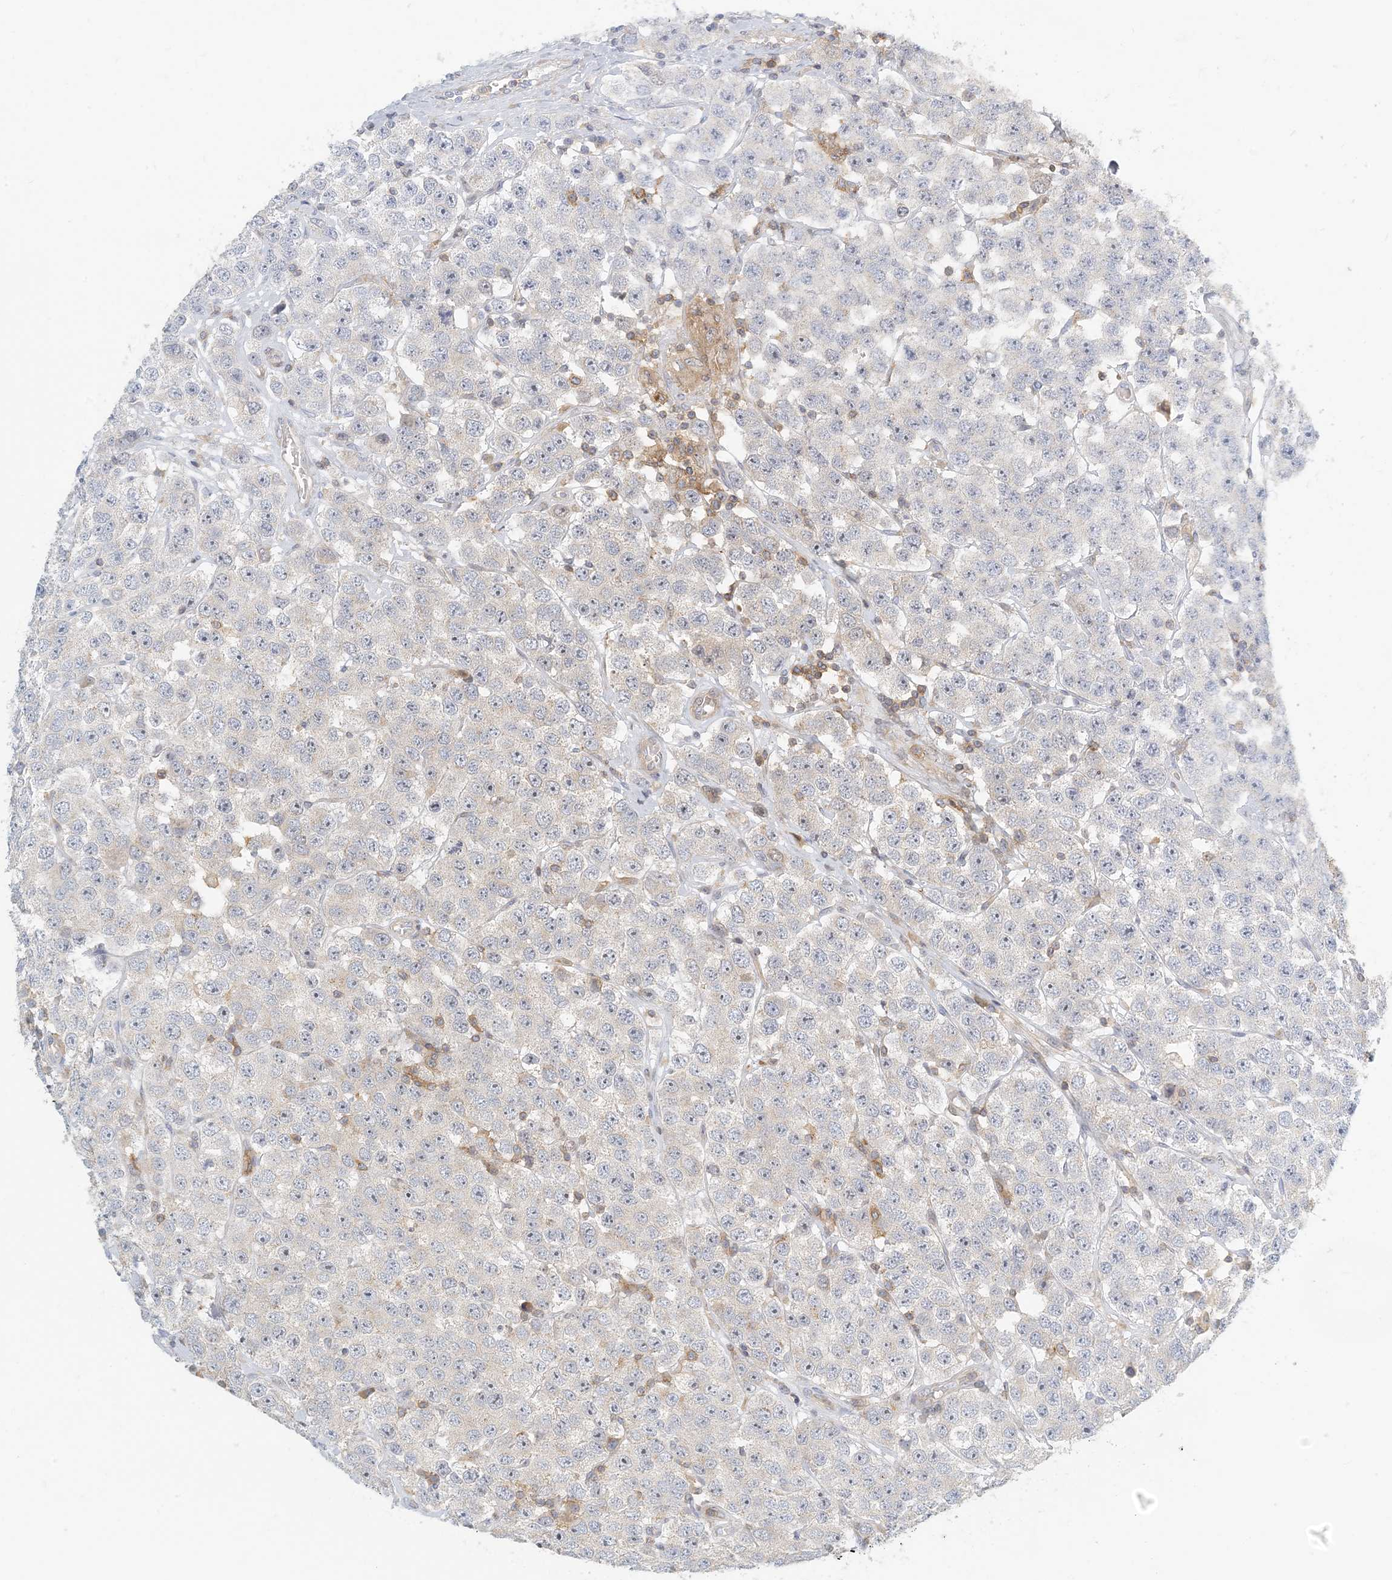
{"staining": {"intensity": "negative", "quantity": "none", "location": "none"}, "tissue": "testis cancer", "cell_type": "Tumor cells", "image_type": "cancer", "snomed": [{"axis": "morphology", "description": "Seminoma, NOS"}, {"axis": "topography", "description": "Testis"}], "caption": "Immunohistochemistry image of human testis cancer (seminoma) stained for a protein (brown), which exhibits no staining in tumor cells. (DAB immunohistochemistry visualized using brightfield microscopy, high magnification).", "gene": "COLEC11", "patient": {"sex": "male", "age": 28}}